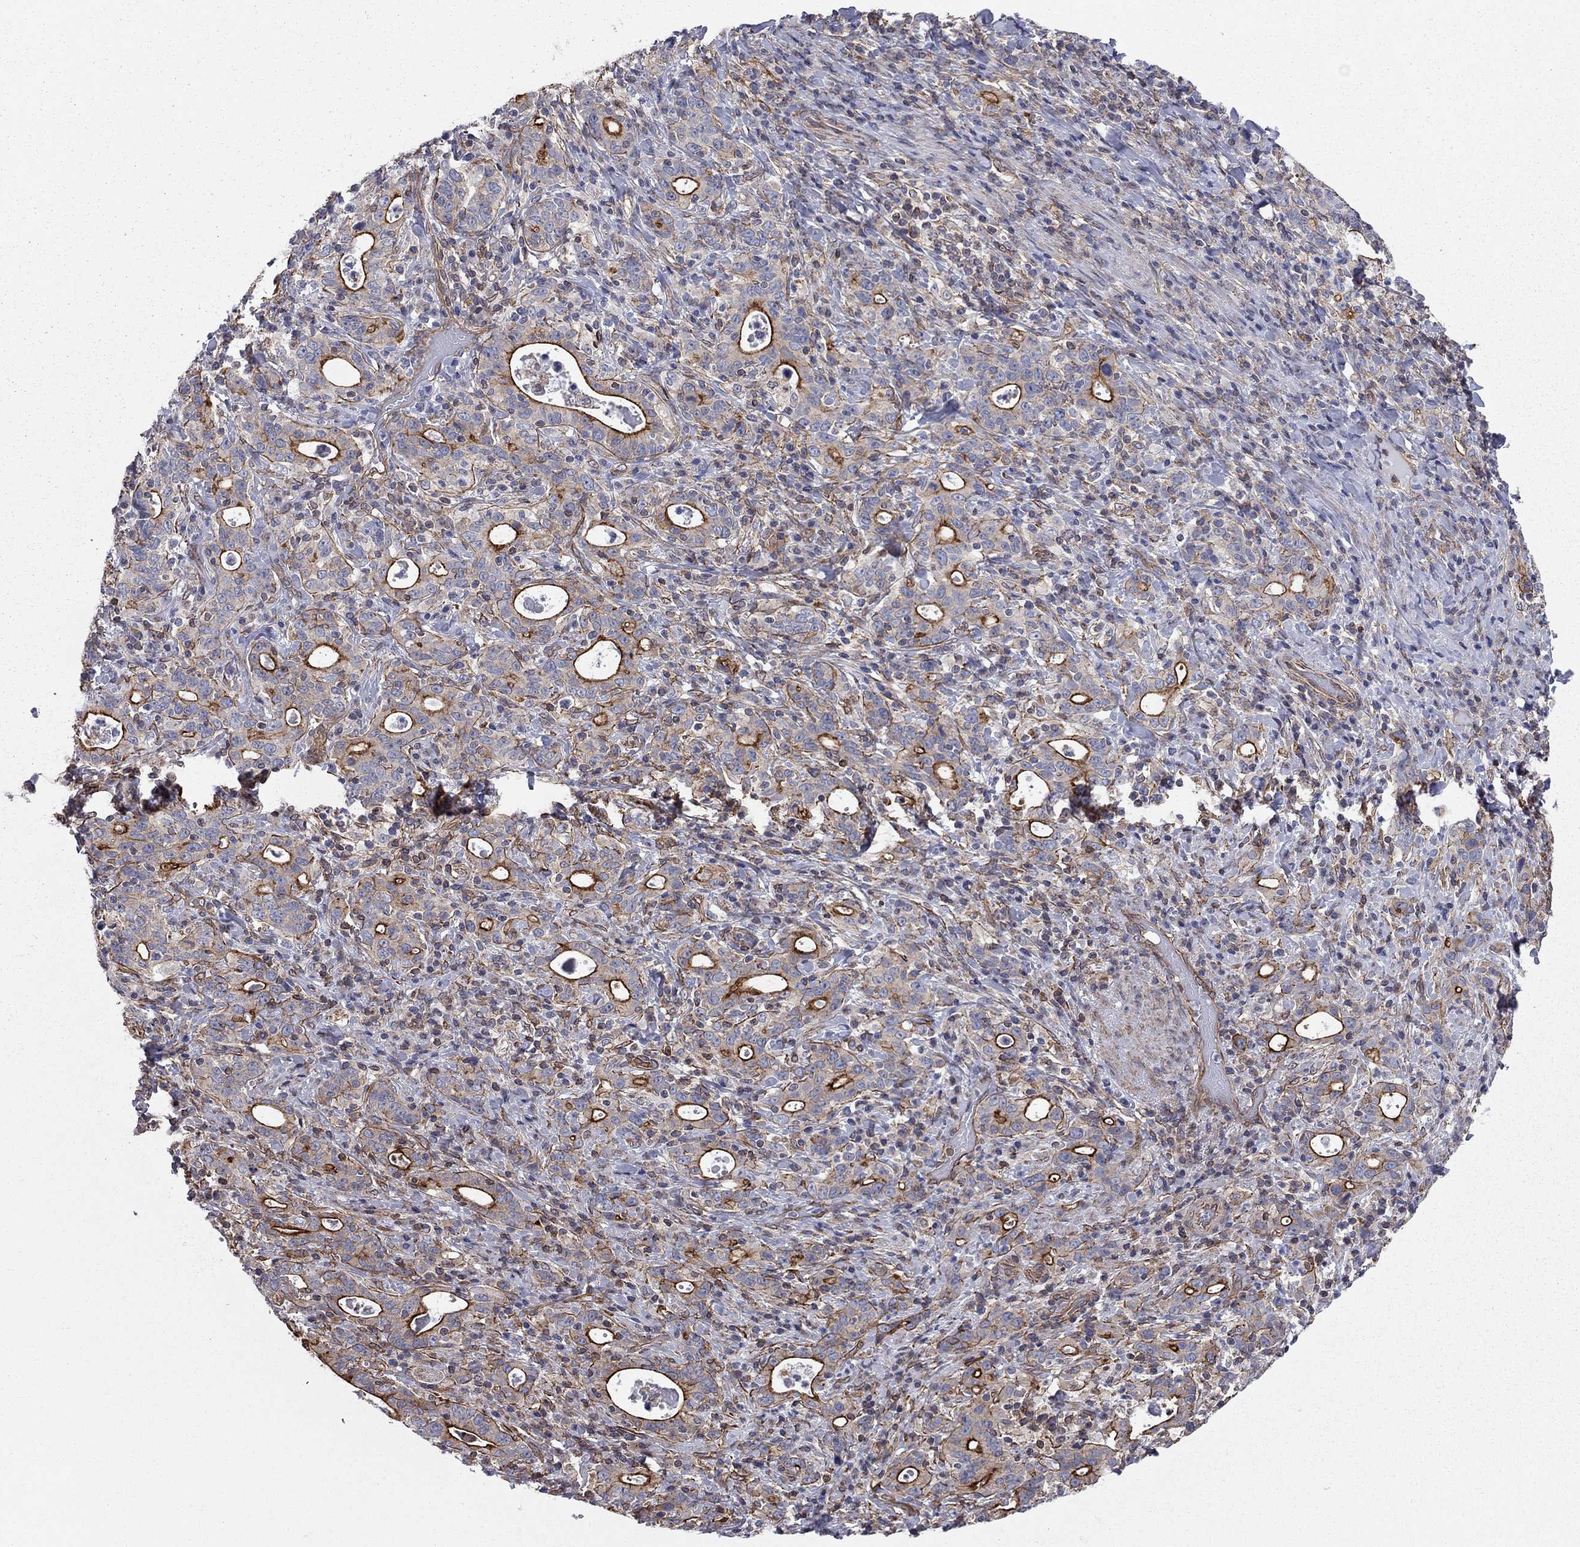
{"staining": {"intensity": "strong", "quantity": "25%-75%", "location": "cytoplasmic/membranous"}, "tissue": "stomach cancer", "cell_type": "Tumor cells", "image_type": "cancer", "snomed": [{"axis": "morphology", "description": "Adenocarcinoma, NOS"}, {"axis": "topography", "description": "Stomach"}], "caption": "Immunohistochemistry (IHC) of human stomach cancer displays high levels of strong cytoplasmic/membranous staining in about 25%-75% of tumor cells. (brown staining indicates protein expression, while blue staining denotes nuclei).", "gene": "BICDL2", "patient": {"sex": "male", "age": 79}}